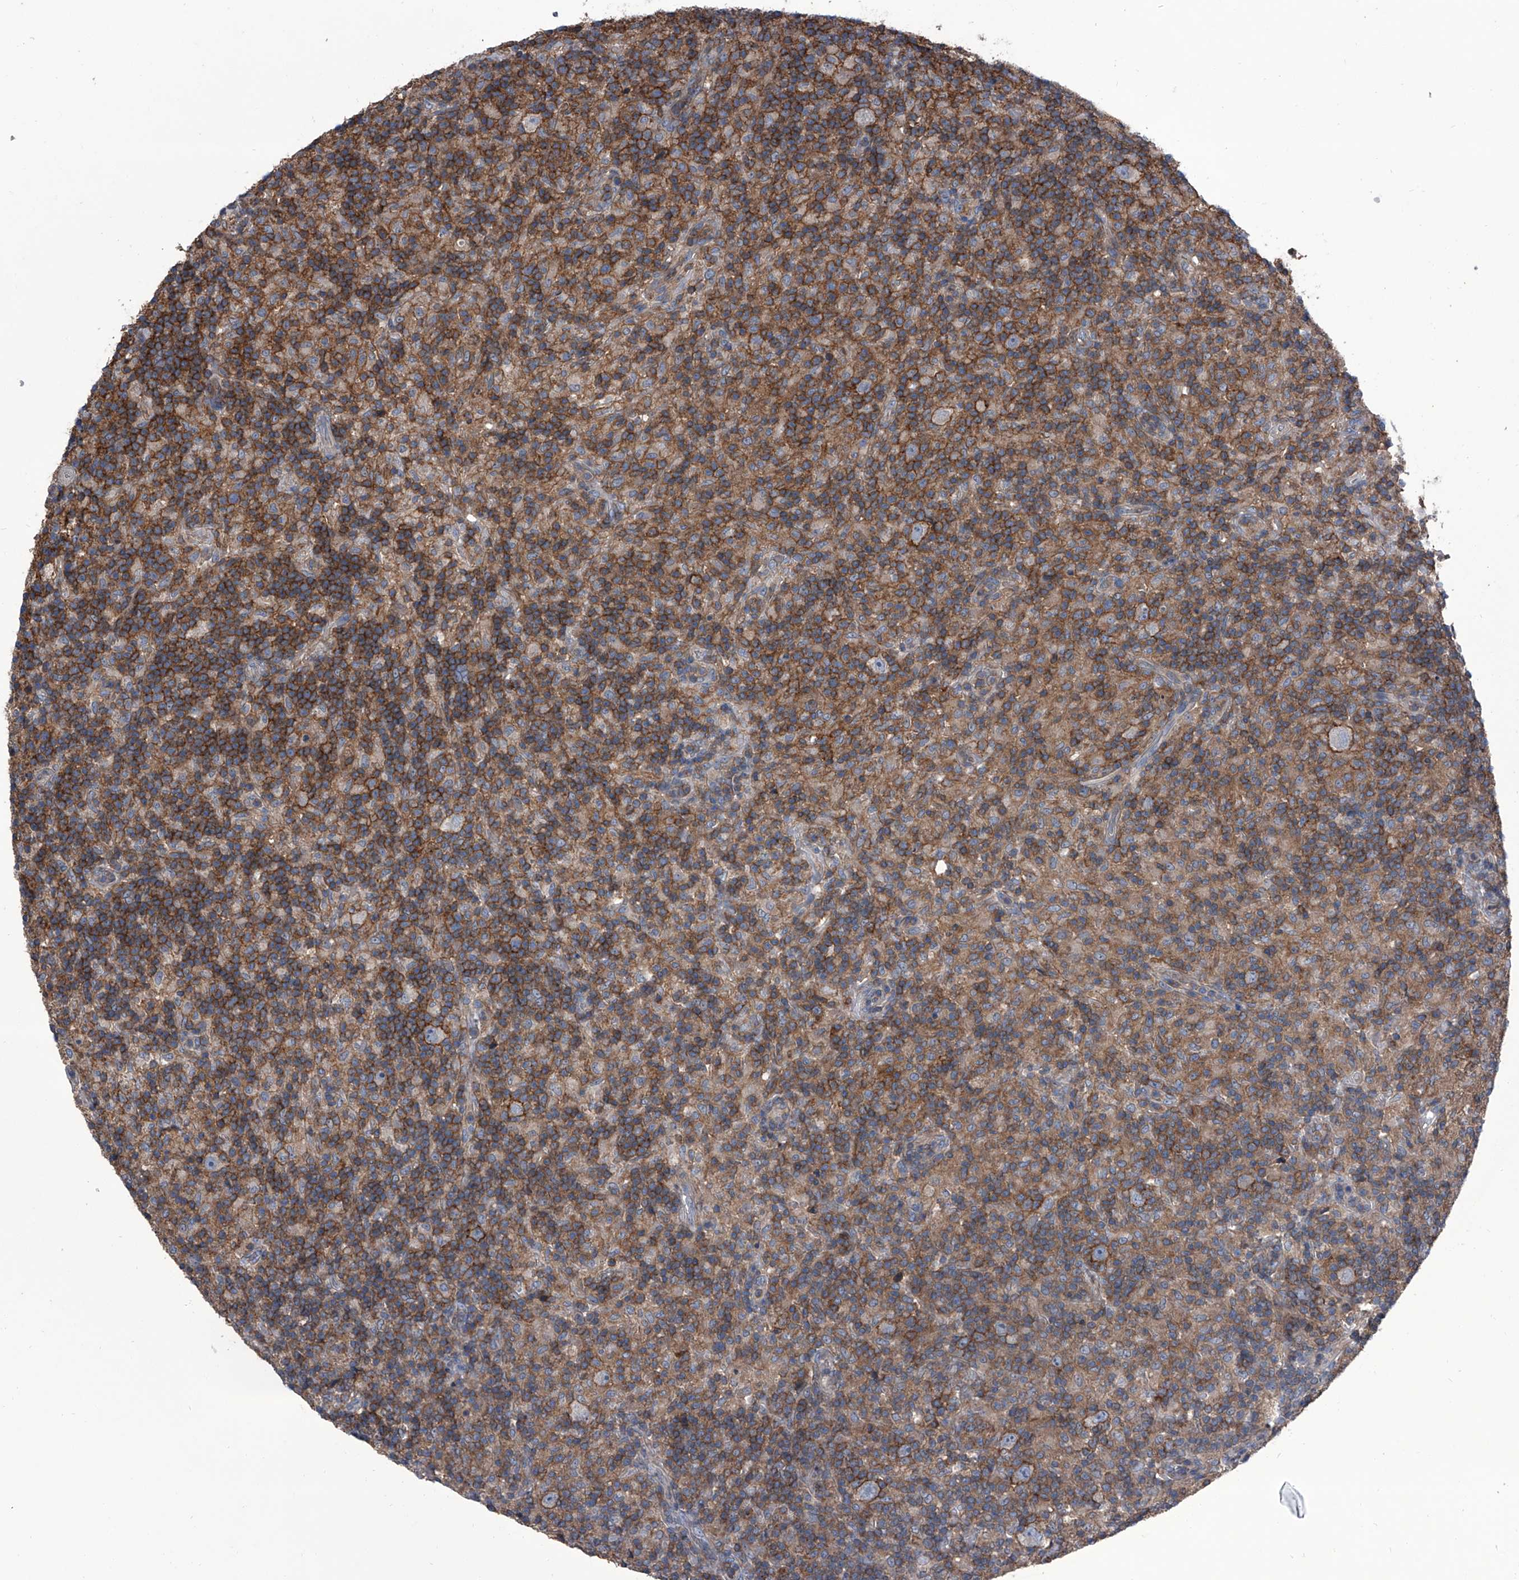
{"staining": {"intensity": "moderate", "quantity": ">75%", "location": "cytoplasmic/membranous"}, "tissue": "lymphoma", "cell_type": "Tumor cells", "image_type": "cancer", "snomed": [{"axis": "morphology", "description": "Hodgkin's disease, NOS"}, {"axis": "topography", "description": "Lymph node"}], "caption": "A medium amount of moderate cytoplasmic/membranous expression is present in about >75% of tumor cells in Hodgkin's disease tissue. (Stains: DAB in brown, nuclei in blue, Microscopy: brightfield microscopy at high magnification).", "gene": "PIP5K1A", "patient": {"sex": "male", "age": 70}}